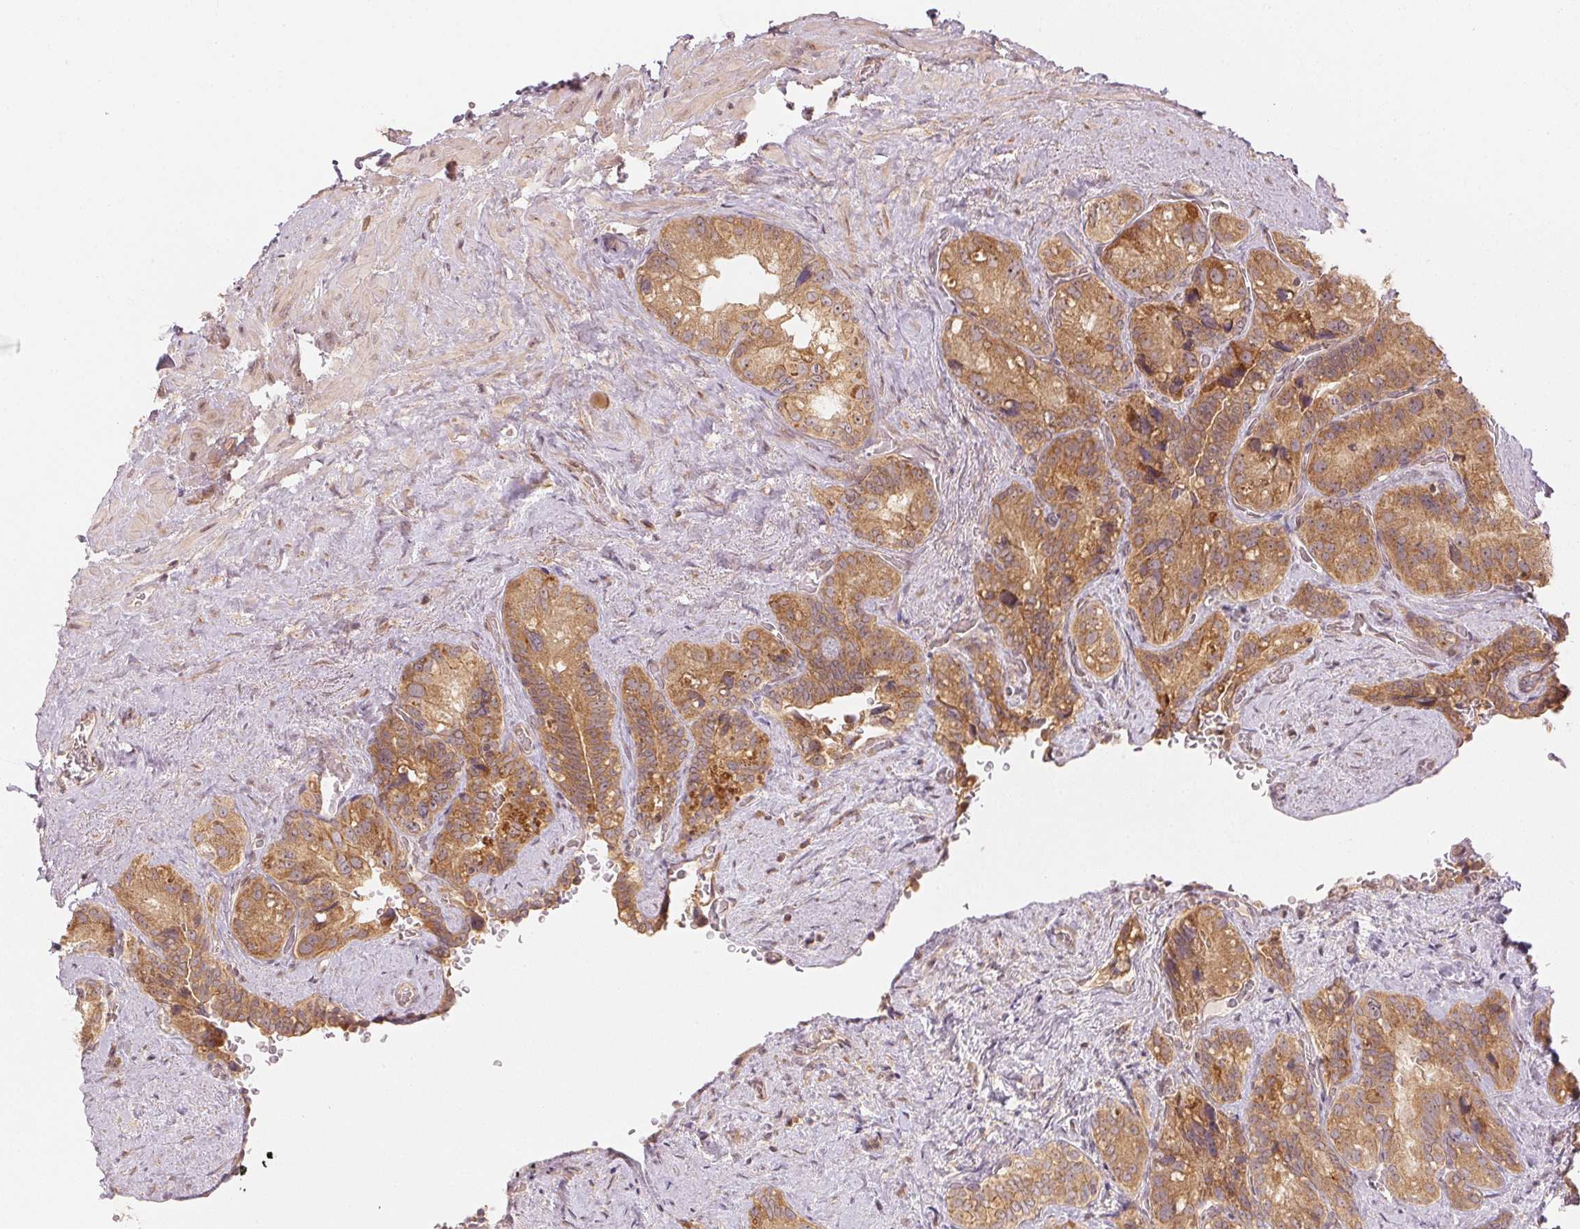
{"staining": {"intensity": "moderate", "quantity": ">75%", "location": "cytoplasmic/membranous"}, "tissue": "seminal vesicle", "cell_type": "Glandular cells", "image_type": "normal", "snomed": [{"axis": "morphology", "description": "Normal tissue, NOS"}, {"axis": "topography", "description": "Seminal veicle"}], "caption": "Immunohistochemistry micrograph of benign human seminal vesicle stained for a protein (brown), which reveals medium levels of moderate cytoplasmic/membranous positivity in about >75% of glandular cells.", "gene": "WDR54", "patient": {"sex": "male", "age": 69}}